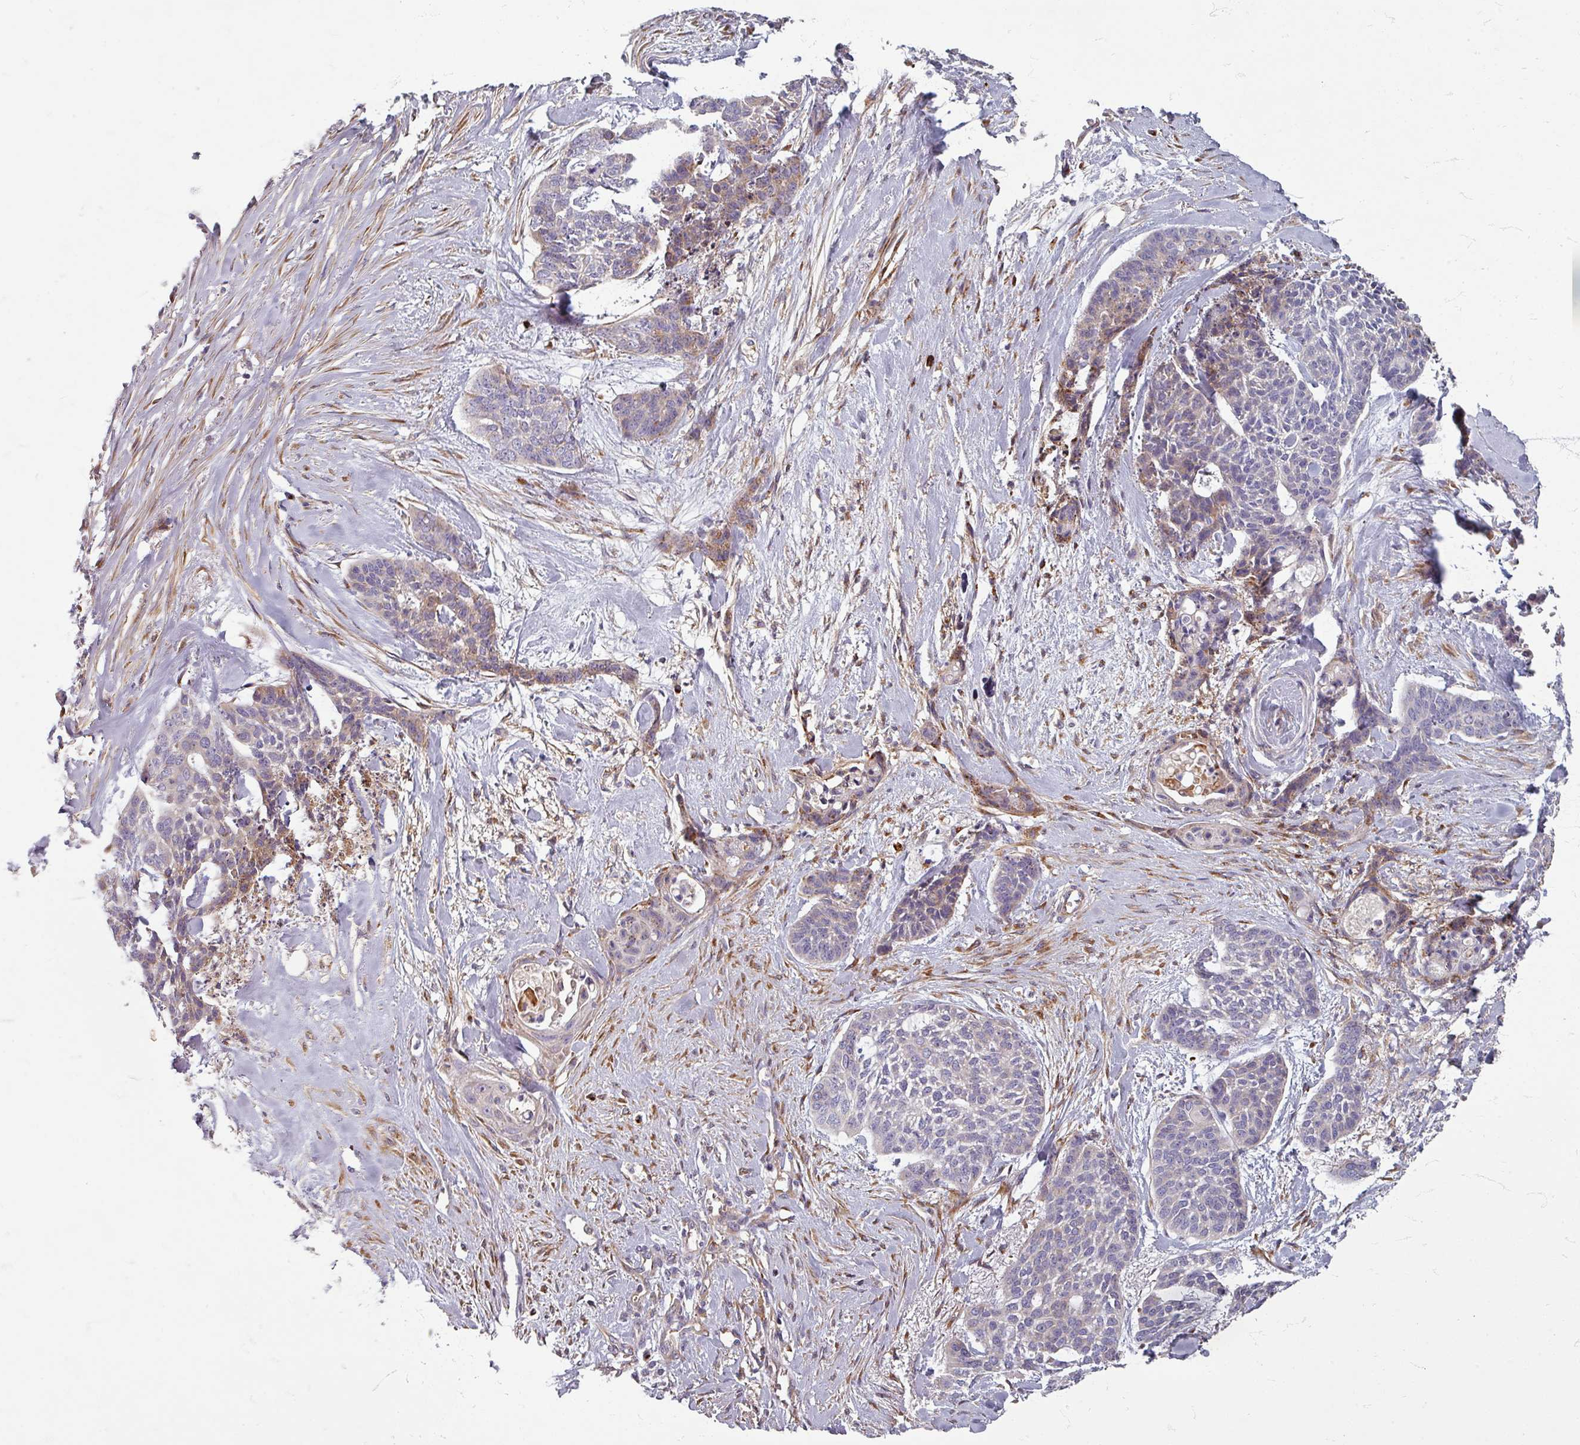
{"staining": {"intensity": "weak", "quantity": "<25%", "location": "cytoplasmic/membranous"}, "tissue": "skin cancer", "cell_type": "Tumor cells", "image_type": "cancer", "snomed": [{"axis": "morphology", "description": "Basal cell carcinoma"}, {"axis": "topography", "description": "Skin"}], "caption": "There is no significant staining in tumor cells of skin basal cell carcinoma.", "gene": "GABARAPL1", "patient": {"sex": "female", "age": 64}}